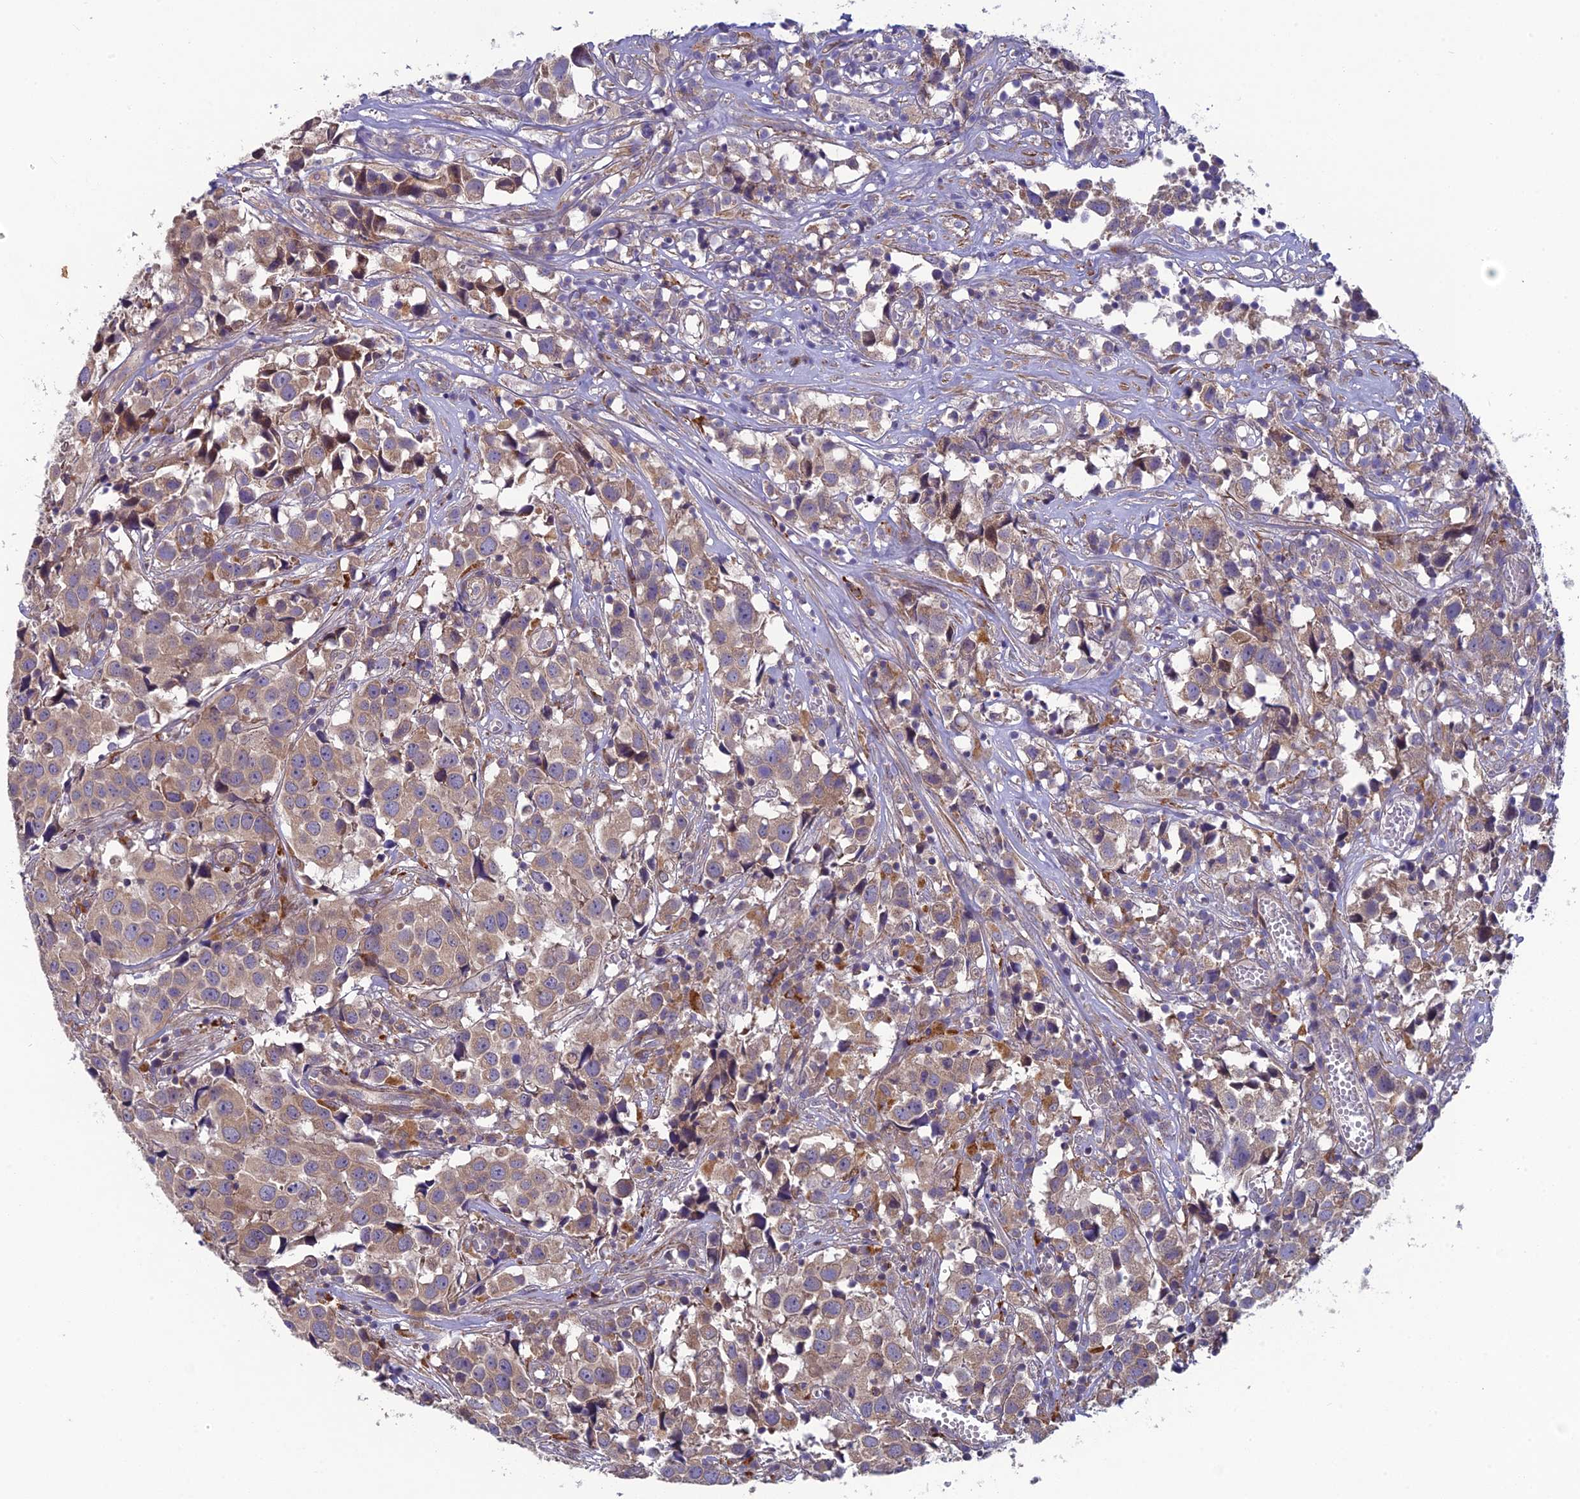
{"staining": {"intensity": "weak", "quantity": ">75%", "location": "cytoplasmic/membranous"}, "tissue": "urothelial cancer", "cell_type": "Tumor cells", "image_type": "cancer", "snomed": [{"axis": "morphology", "description": "Urothelial carcinoma, High grade"}, {"axis": "topography", "description": "Urinary bladder"}], "caption": "A histopathology image showing weak cytoplasmic/membranous expression in about >75% of tumor cells in urothelial cancer, as visualized by brown immunohistochemical staining.", "gene": "BLTP2", "patient": {"sex": "female", "age": 75}}